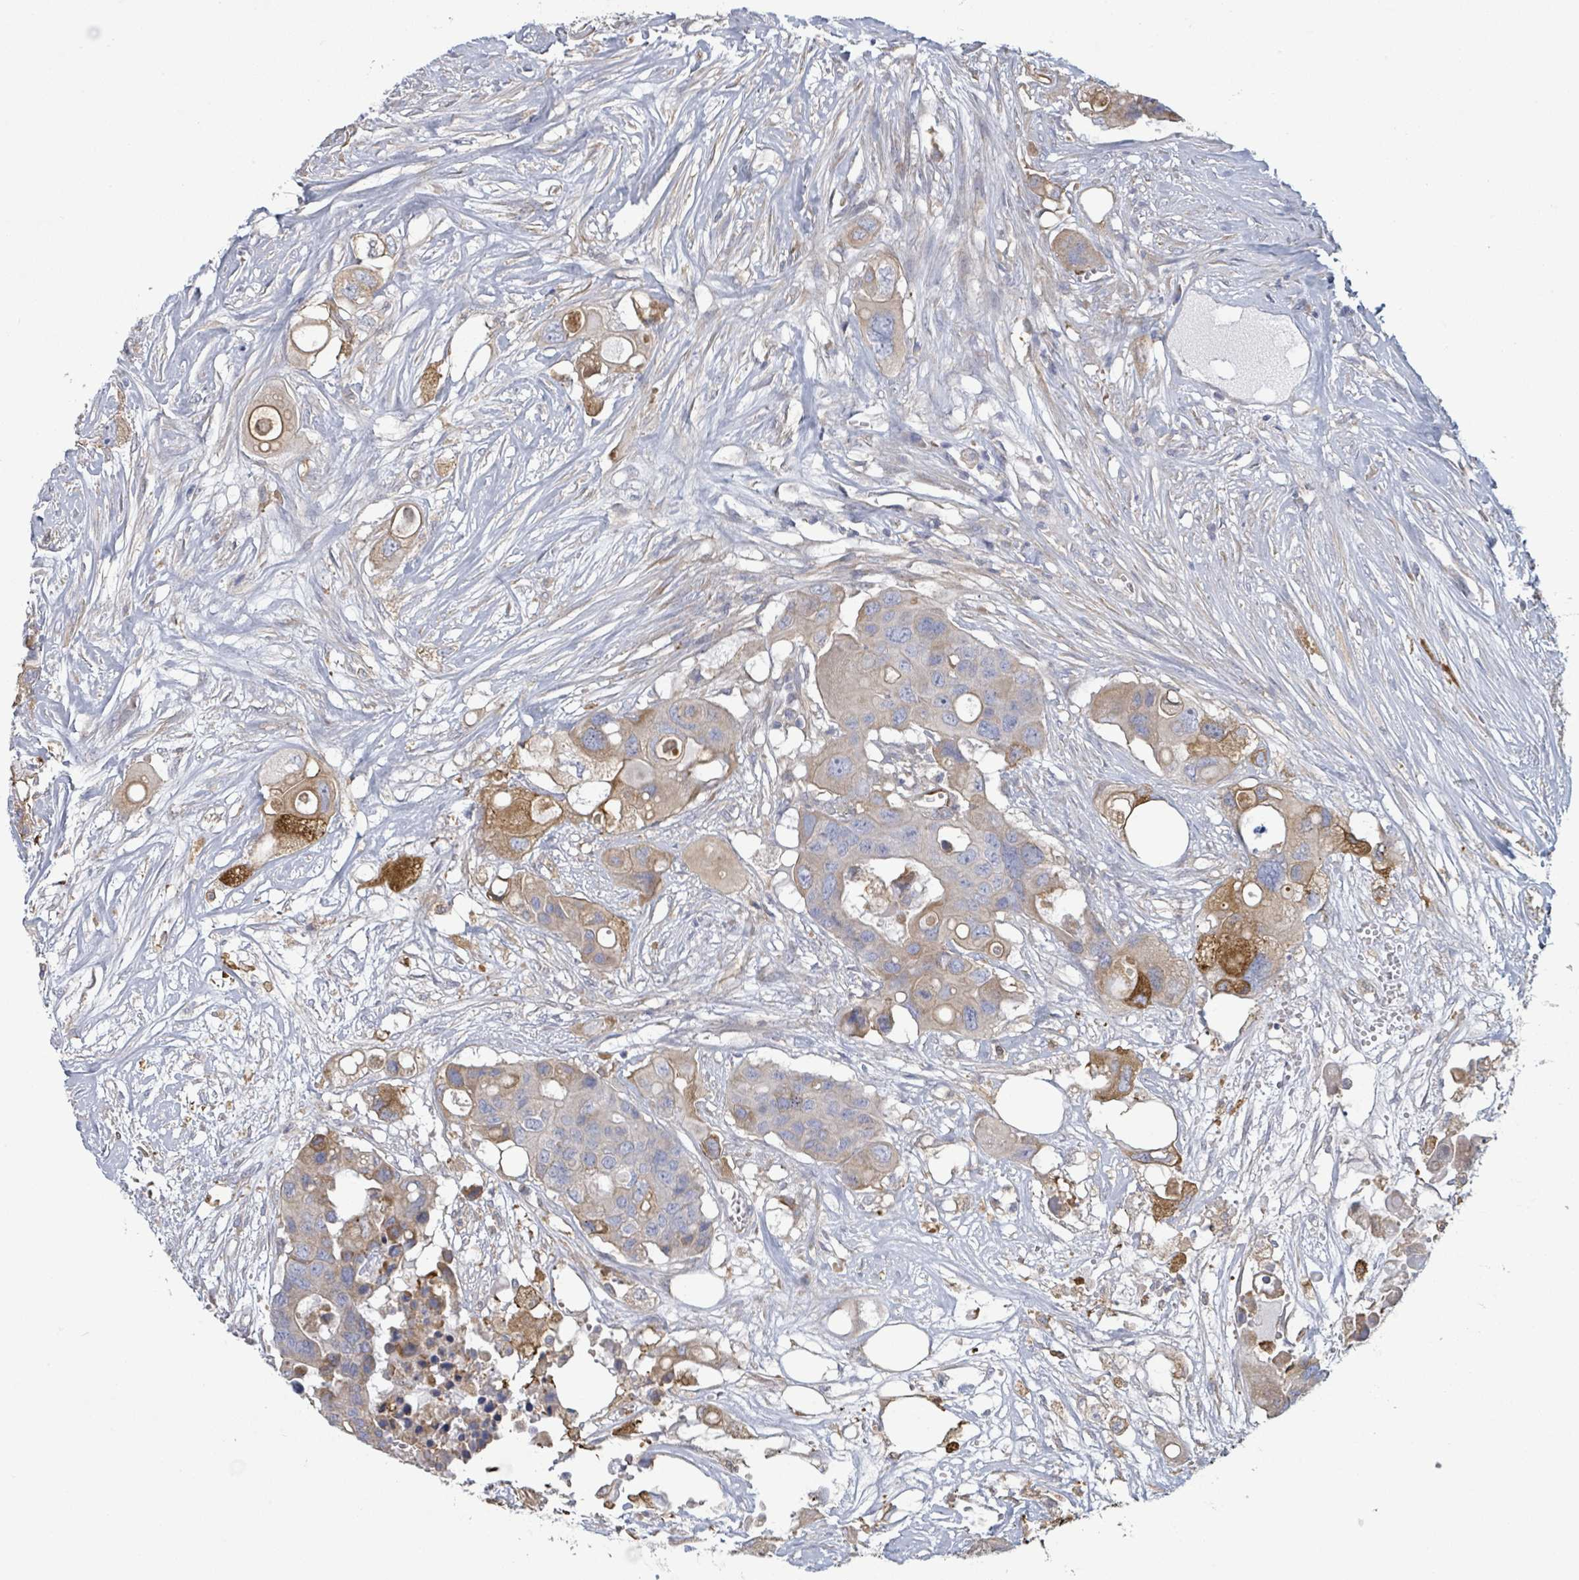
{"staining": {"intensity": "weak", "quantity": "25%-75%", "location": "cytoplasmic/membranous"}, "tissue": "colorectal cancer", "cell_type": "Tumor cells", "image_type": "cancer", "snomed": [{"axis": "morphology", "description": "Adenocarcinoma, NOS"}, {"axis": "topography", "description": "Colon"}], "caption": "Human adenocarcinoma (colorectal) stained for a protein (brown) exhibits weak cytoplasmic/membranous positive expression in about 25%-75% of tumor cells.", "gene": "COL13A1", "patient": {"sex": "male", "age": 77}}